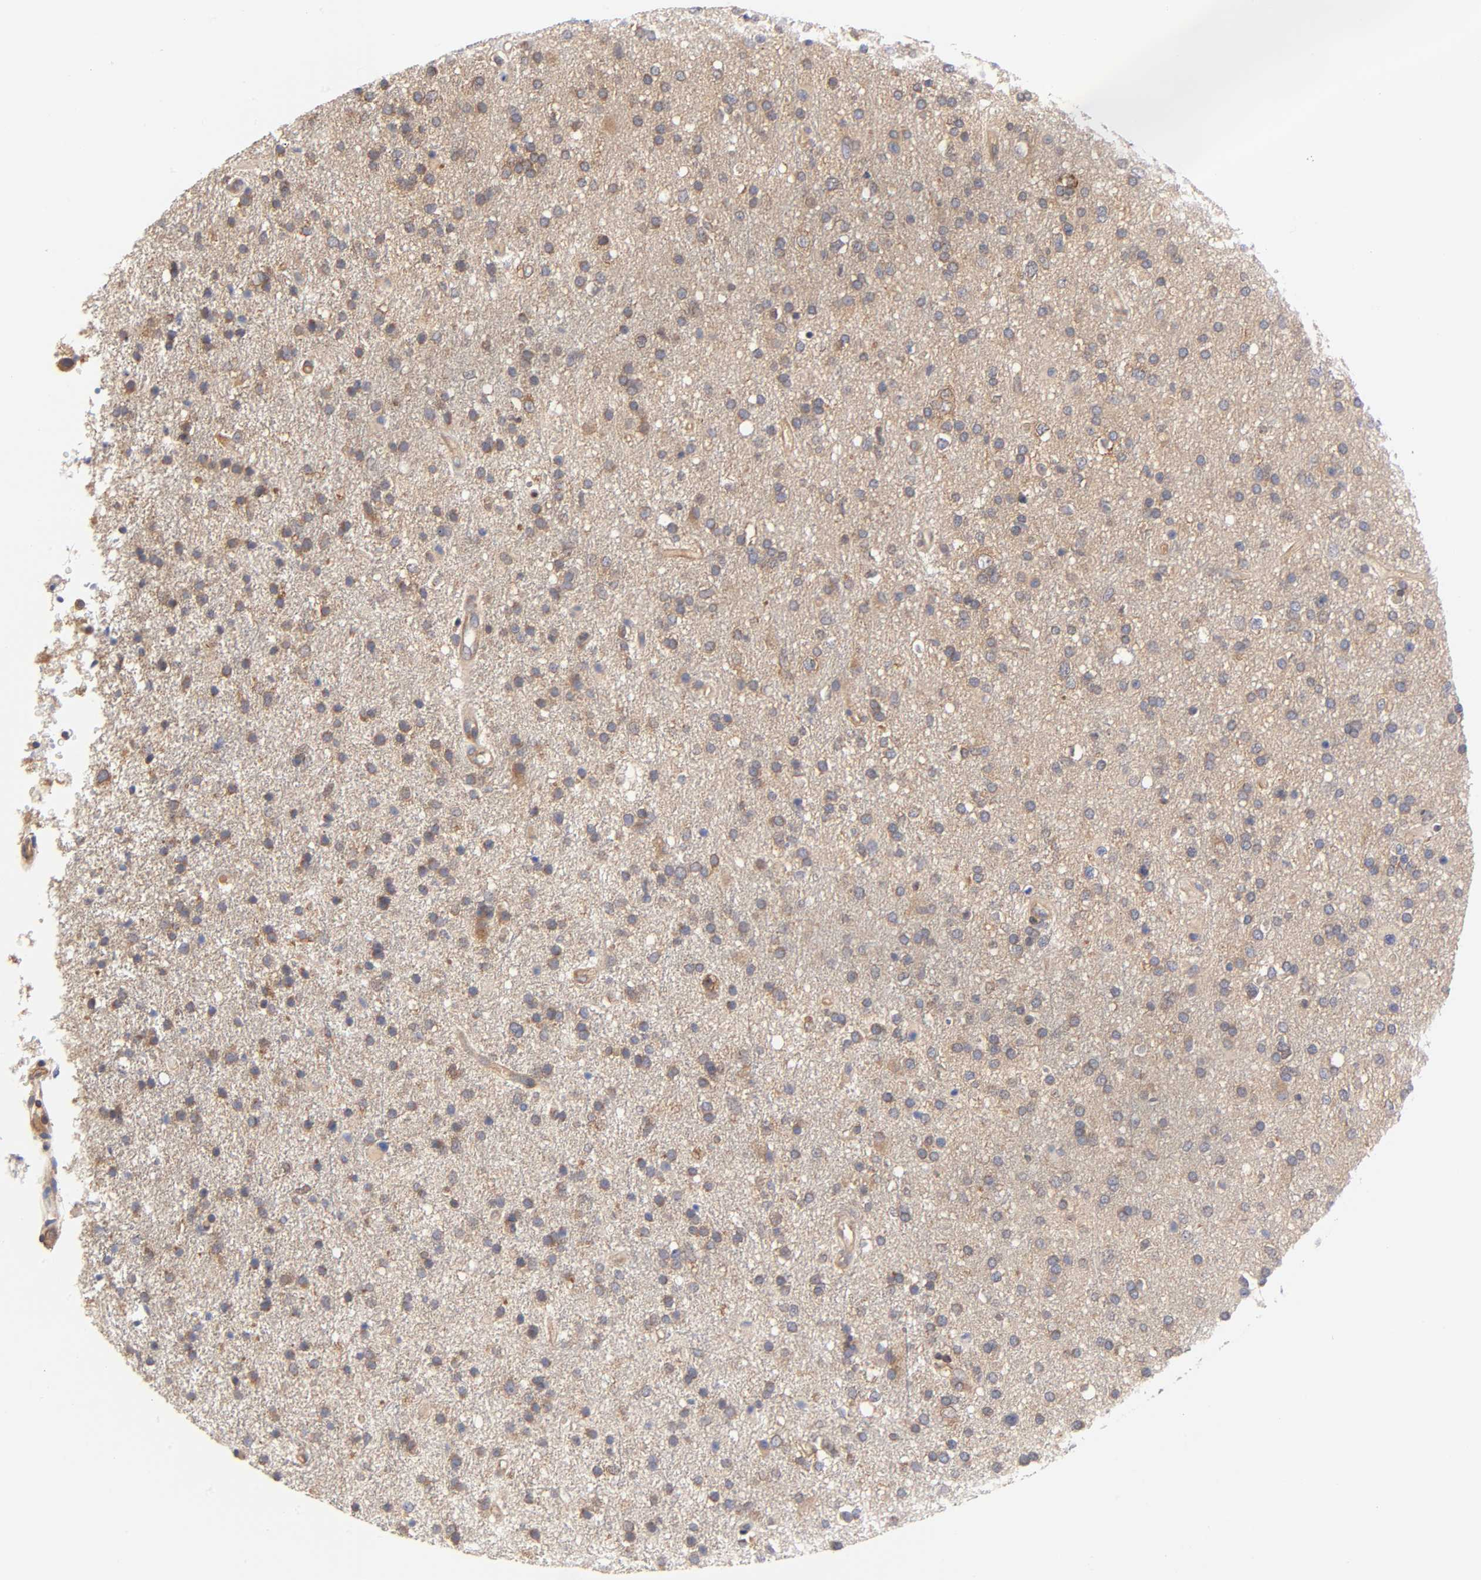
{"staining": {"intensity": "moderate", "quantity": ">75%", "location": "cytoplasmic/membranous"}, "tissue": "glioma", "cell_type": "Tumor cells", "image_type": "cancer", "snomed": [{"axis": "morphology", "description": "Glioma, malignant, High grade"}, {"axis": "topography", "description": "Brain"}], "caption": "The micrograph shows immunohistochemical staining of glioma. There is moderate cytoplasmic/membranous positivity is seen in approximately >75% of tumor cells. (brown staining indicates protein expression, while blue staining denotes nuclei).", "gene": "STRN3", "patient": {"sex": "male", "age": 33}}